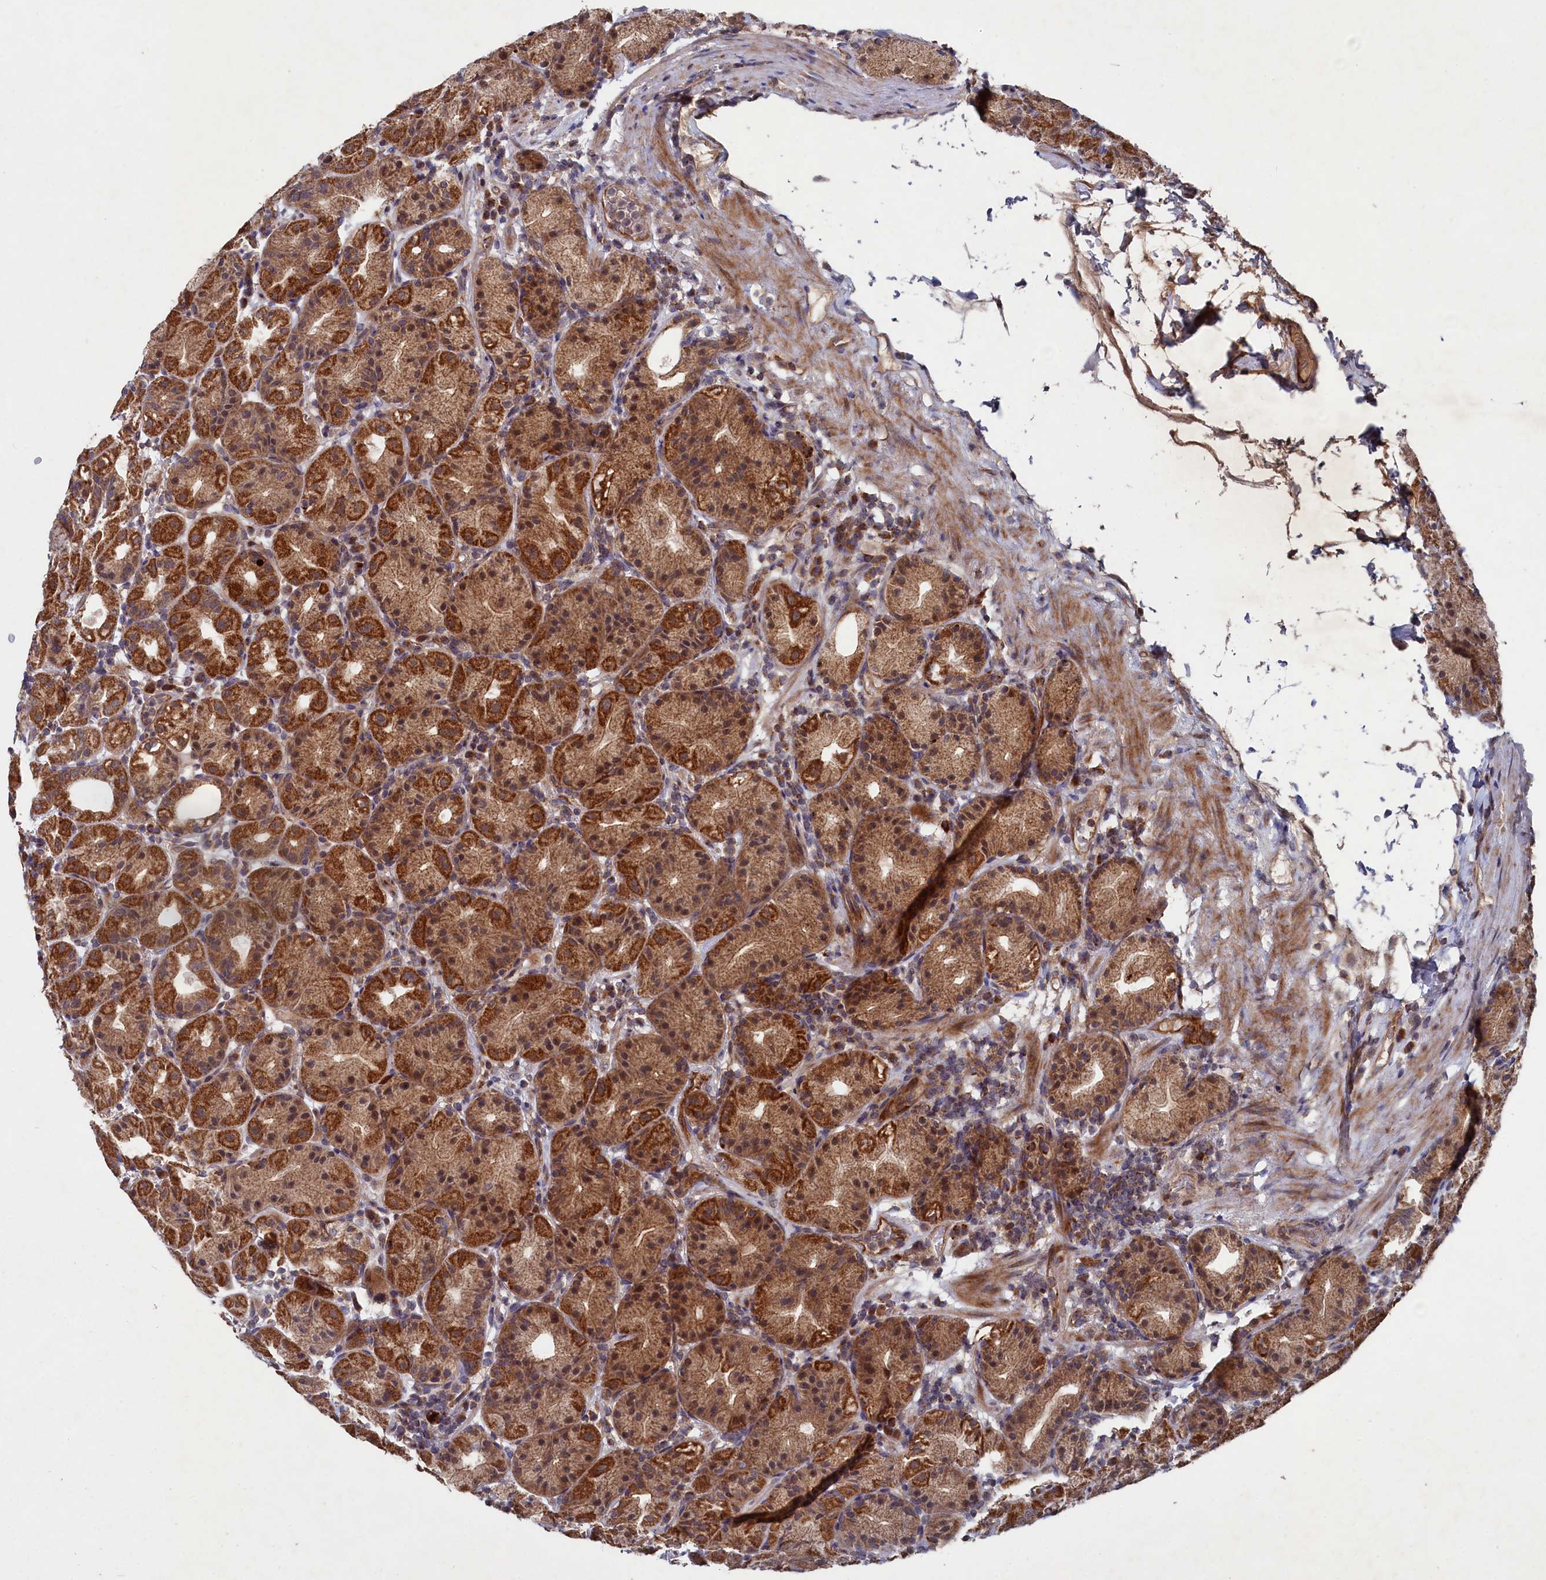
{"staining": {"intensity": "strong", "quantity": ">75%", "location": "cytoplasmic/membranous"}, "tissue": "stomach", "cell_type": "Glandular cells", "image_type": "normal", "snomed": [{"axis": "morphology", "description": "Normal tissue, NOS"}, {"axis": "topography", "description": "Stomach"}], "caption": "Strong cytoplasmic/membranous protein positivity is appreciated in about >75% of glandular cells in stomach. The staining is performed using DAB brown chromogen to label protein expression. The nuclei are counter-stained blue using hematoxylin.", "gene": "SUPV3L1", "patient": {"sex": "female", "age": 79}}